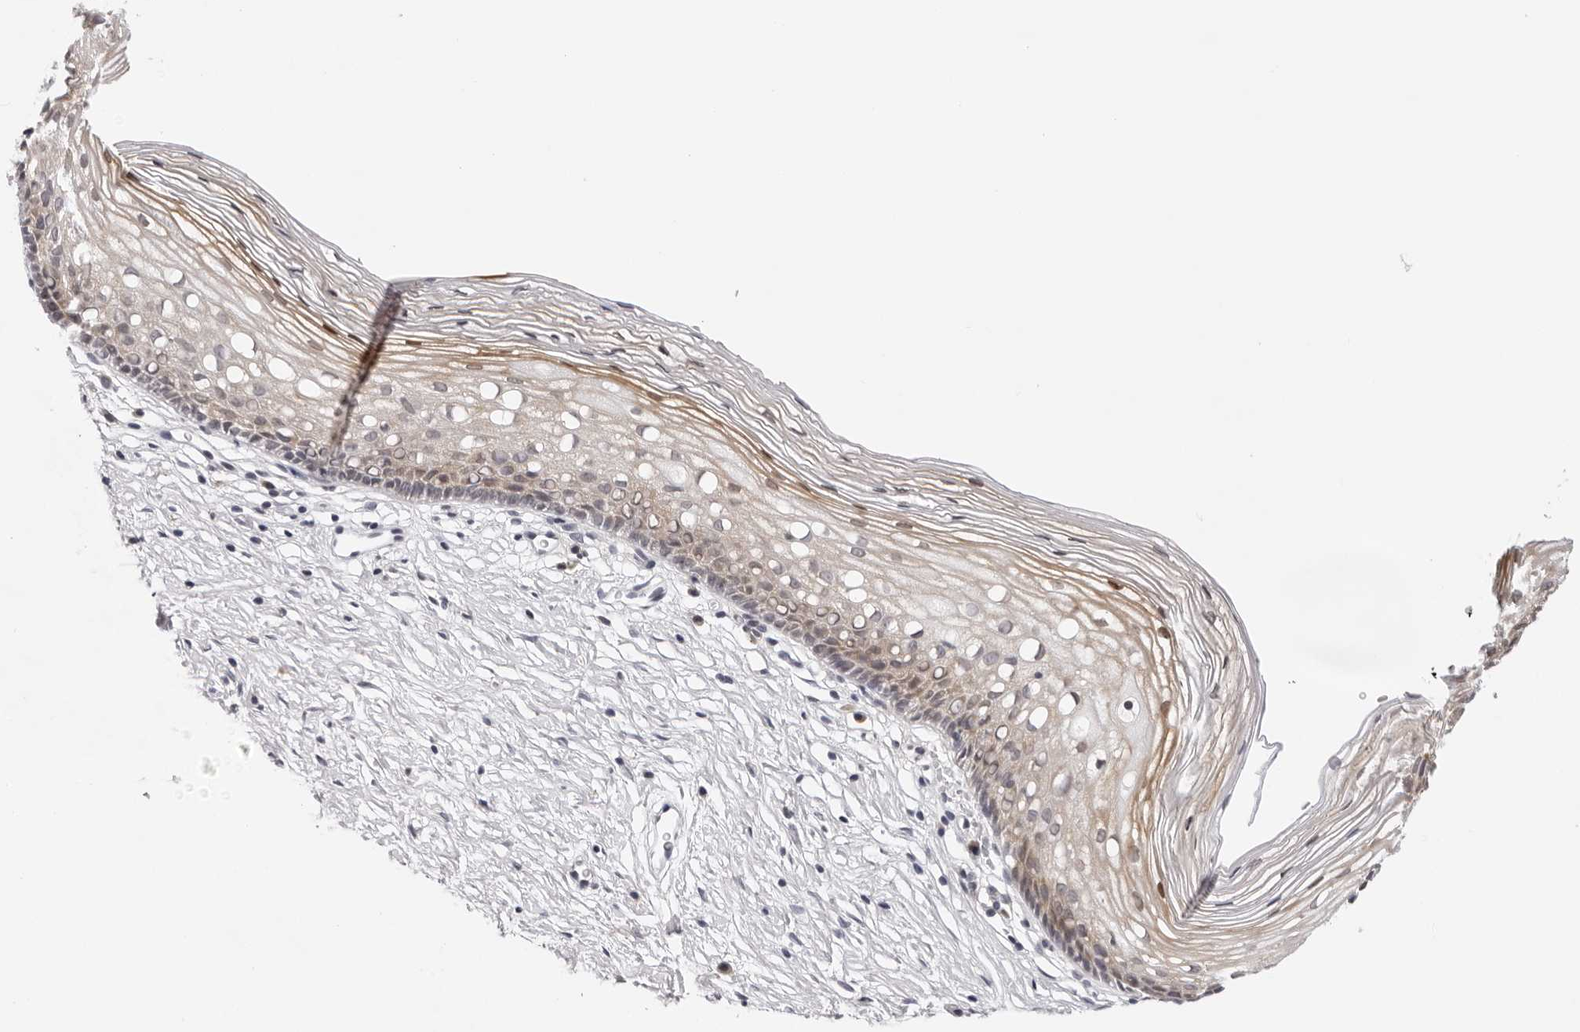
{"staining": {"intensity": "weak", "quantity": "25%-75%", "location": "cytoplasmic/membranous"}, "tissue": "cervix", "cell_type": "Glandular cells", "image_type": "normal", "snomed": [{"axis": "morphology", "description": "Normal tissue, NOS"}, {"axis": "topography", "description": "Cervix"}], "caption": "Cervix stained with DAB (3,3'-diaminobenzidine) immunohistochemistry shows low levels of weak cytoplasmic/membranous positivity in about 25%-75% of glandular cells.", "gene": "PRUNE1", "patient": {"sex": "female", "age": 27}}